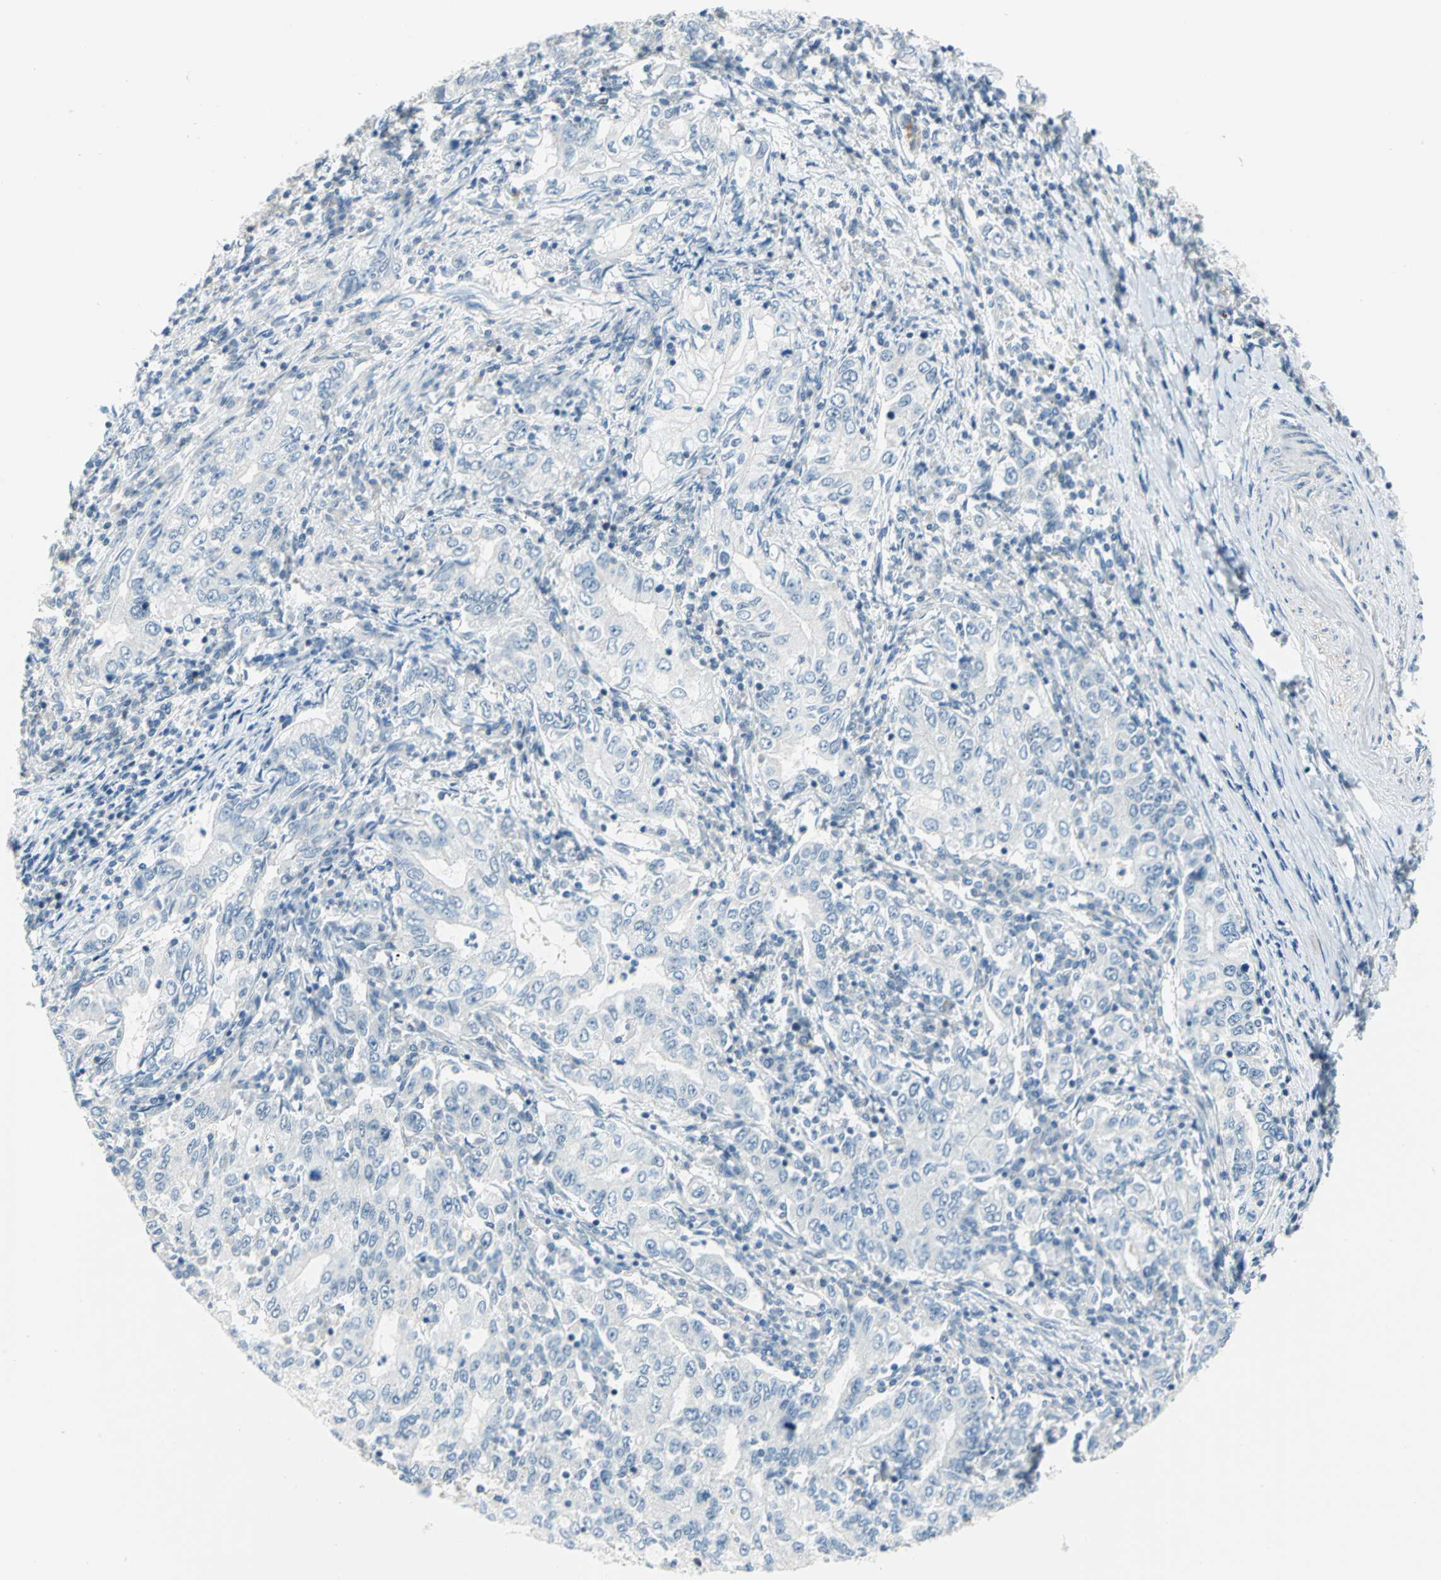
{"staining": {"intensity": "negative", "quantity": "none", "location": "none"}, "tissue": "stomach cancer", "cell_type": "Tumor cells", "image_type": "cancer", "snomed": [{"axis": "morphology", "description": "Adenocarcinoma, NOS"}, {"axis": "topography", "description": "Stomach, lower"}], "caption": "Photomicrograph shows no protein expression in tumor cells of stomach adenocarcinoma tissue.", "gene": "PIN1", "patient": {"sex": "female", "age": 72}}